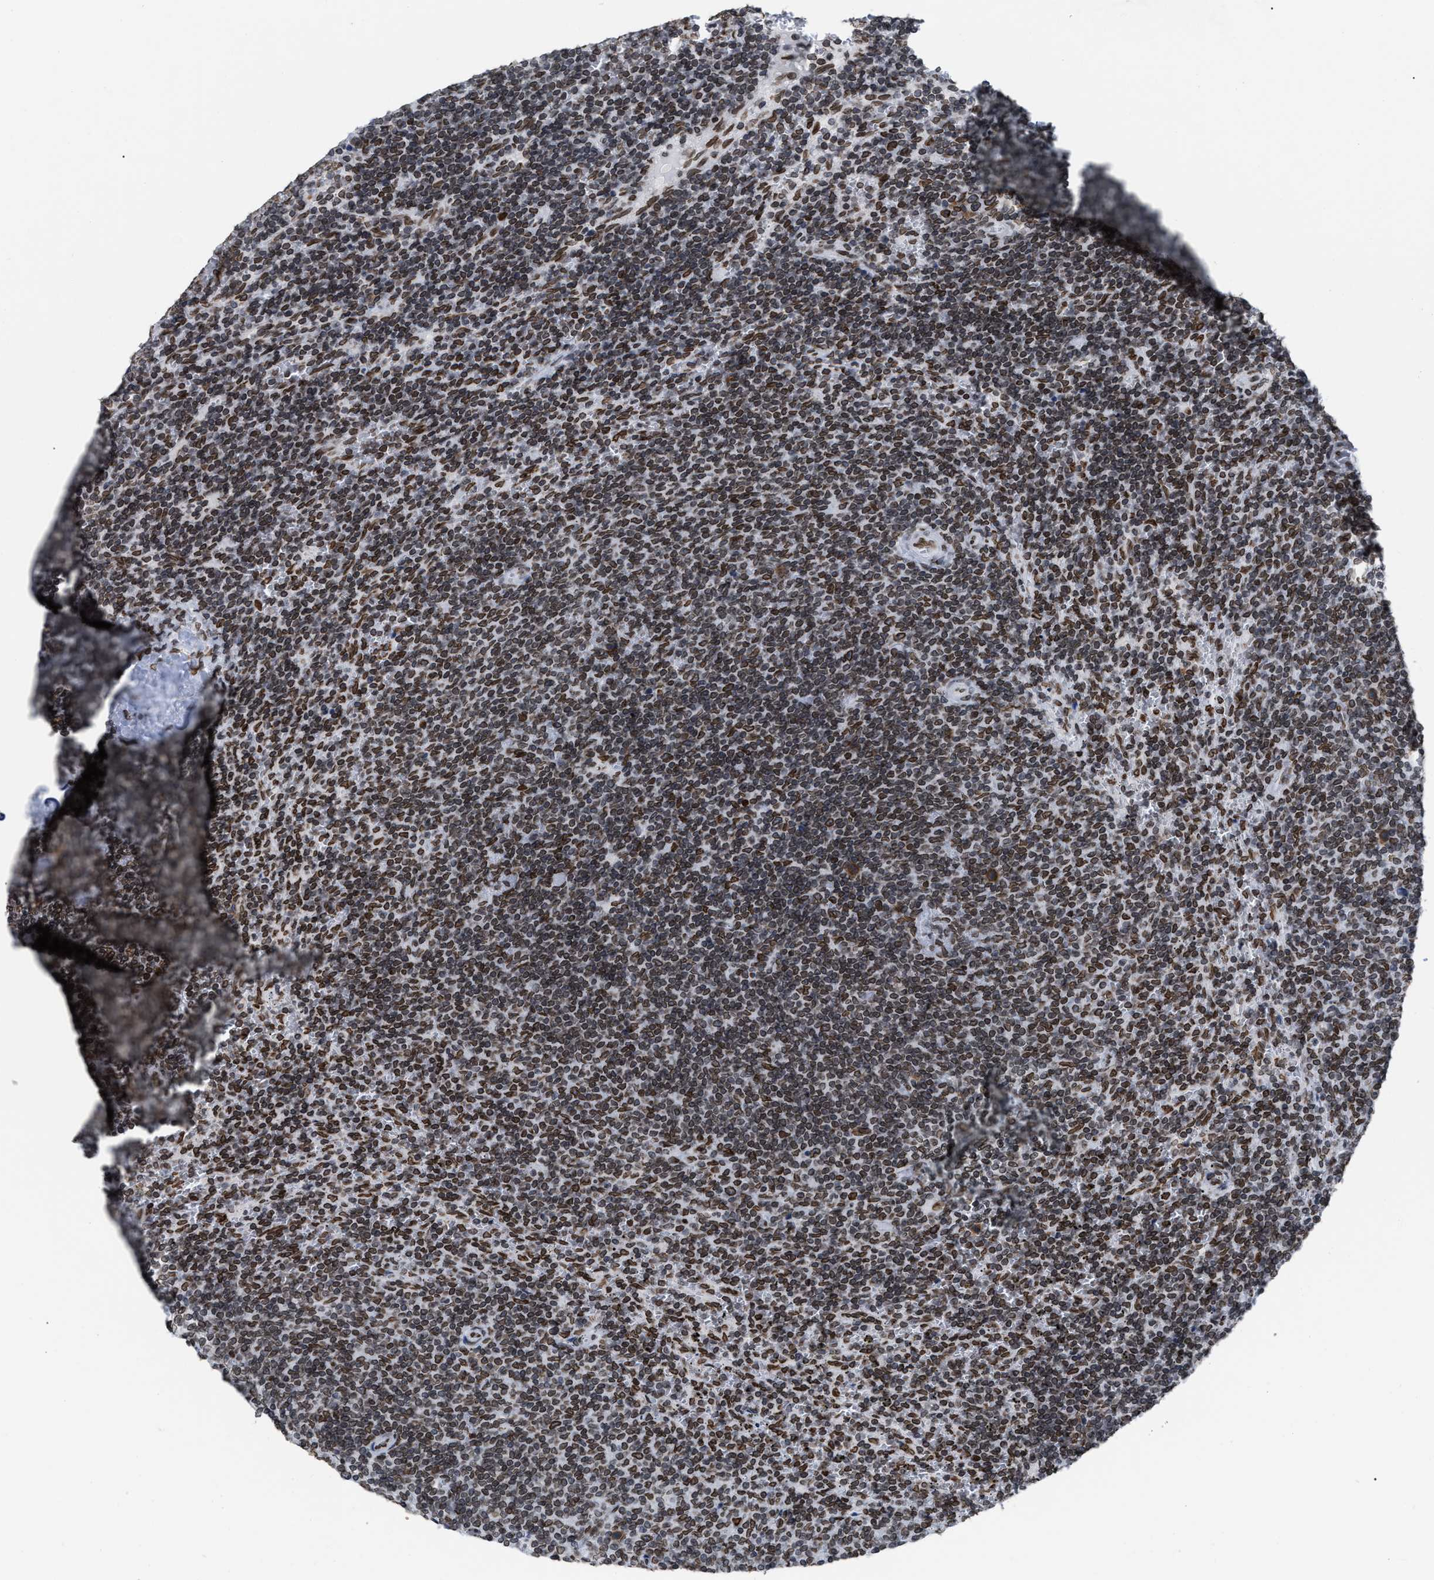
{"staining": {"intensity": "moderate", "quantity": ">75%", "location": "nuclear"}, "tissue": "lymphoma", "cell_type": "Tumor cells", "image_type": "cancer", "snomed": [{"axis": "morphology", "description": "Malignant lymphoma, non-Hodgkin's type, Low grade"}, {"axis": "topography", "description": "Spleen"}], "caption": "This is a histology image of immunohistochemistry (IHC) staining of malignant lymphoma, non-Hodgkin's type (low-grade), which shows moderate expression in the nuclear of tumor cells.", "gene": "TPR", "patient": {"sex": "female", "age": 50}}